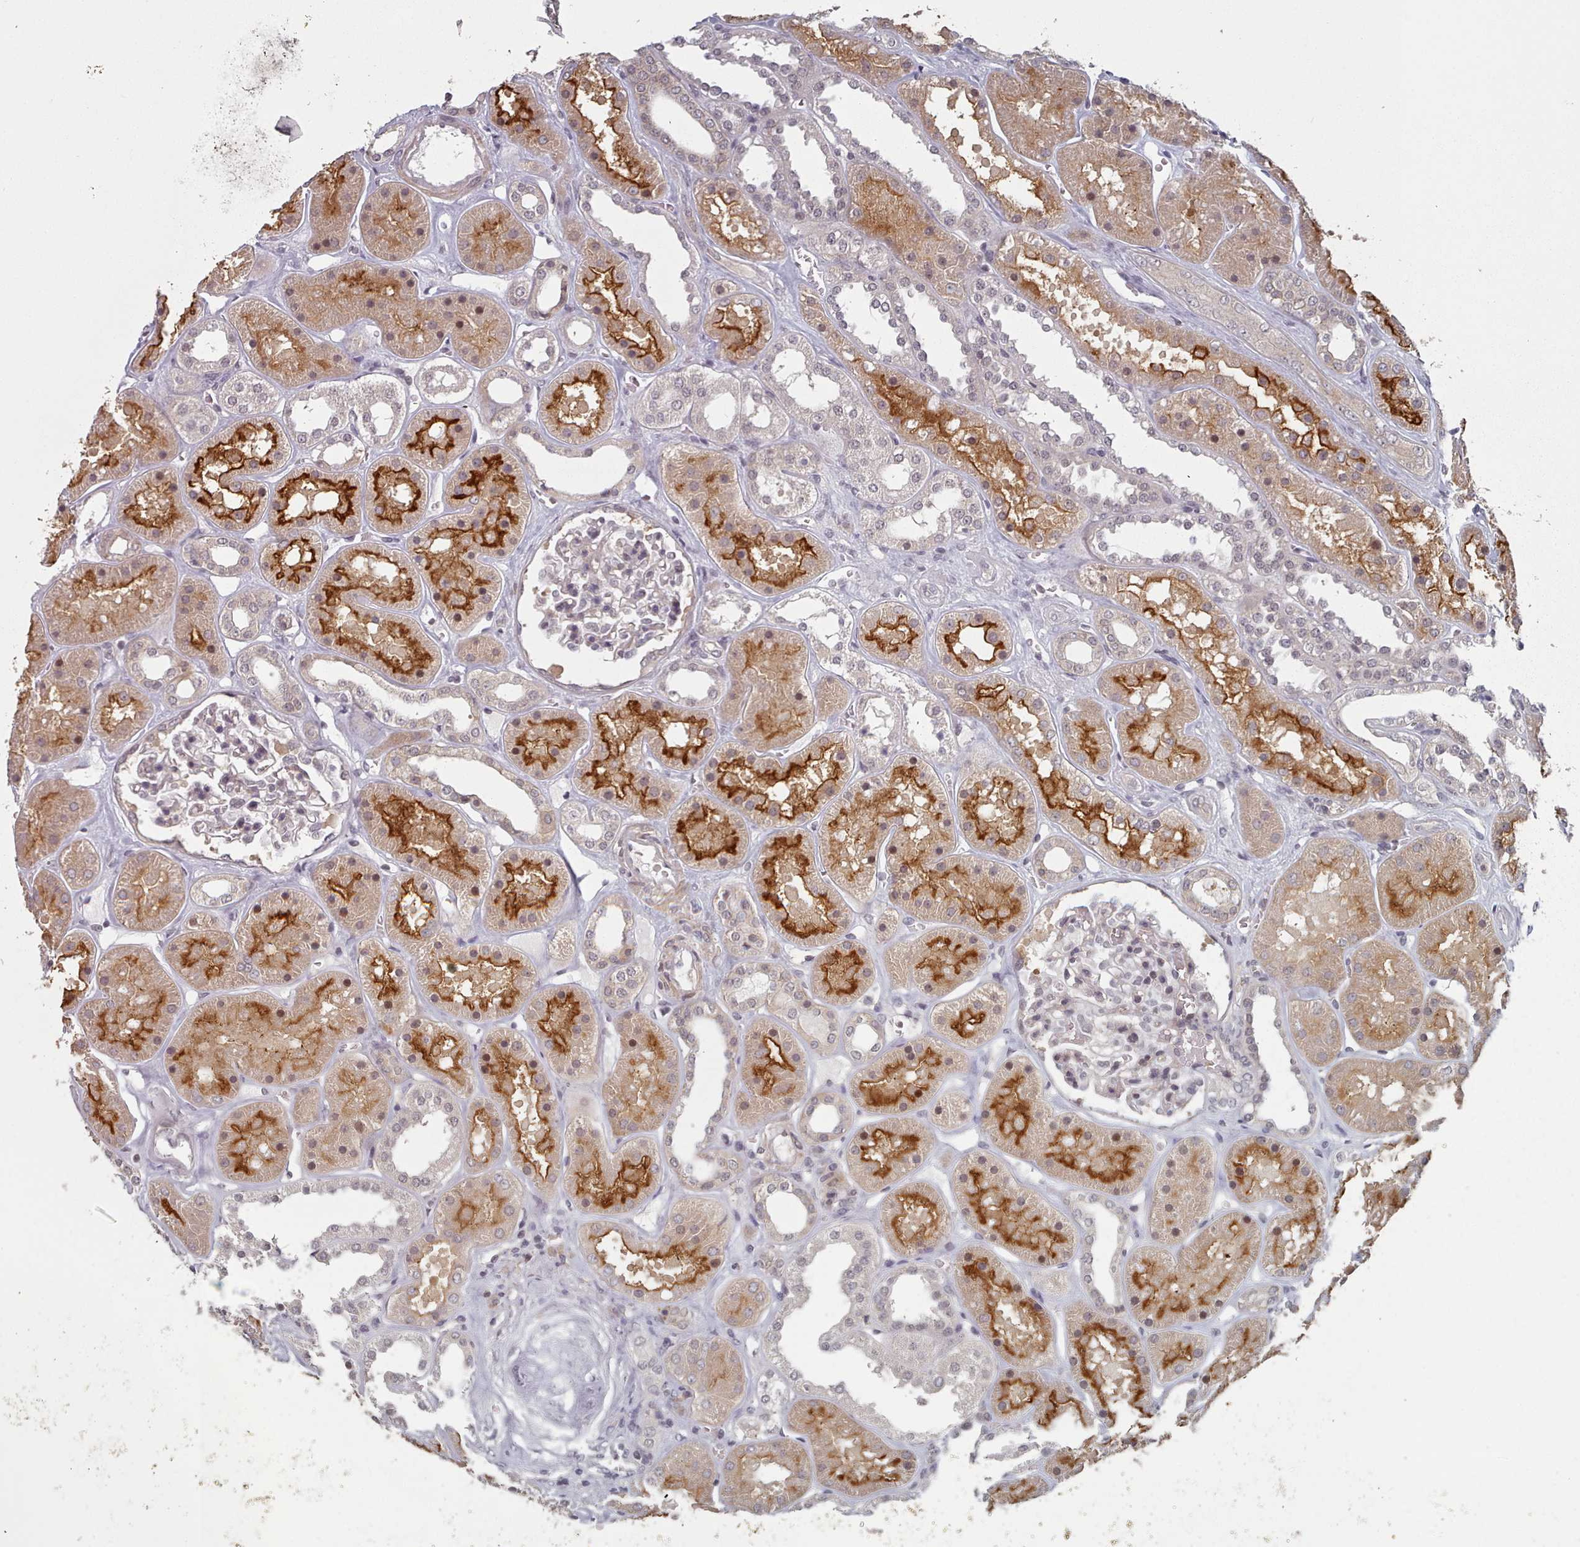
{"staining": {"intensity": "negative", "quantity": "none", "location": "none"}, "tissue": "kidney", "cell_type": "Cells in glomeruli", "image_type": "normal", "snomed": [{"axis": "morphology", "description": "Normal tissue, NOS"}, {"axis": "topography", "description": "Kidney"}], "caption": "IHC photomicrograph of benign kidney stained for a protein (brown), which exhibits no staining in cells in glomeruli. (DAB immunohistochemistry, high magnification).", "gene": "HYAL3", "patient": {"sex": "female", "age": 41}}